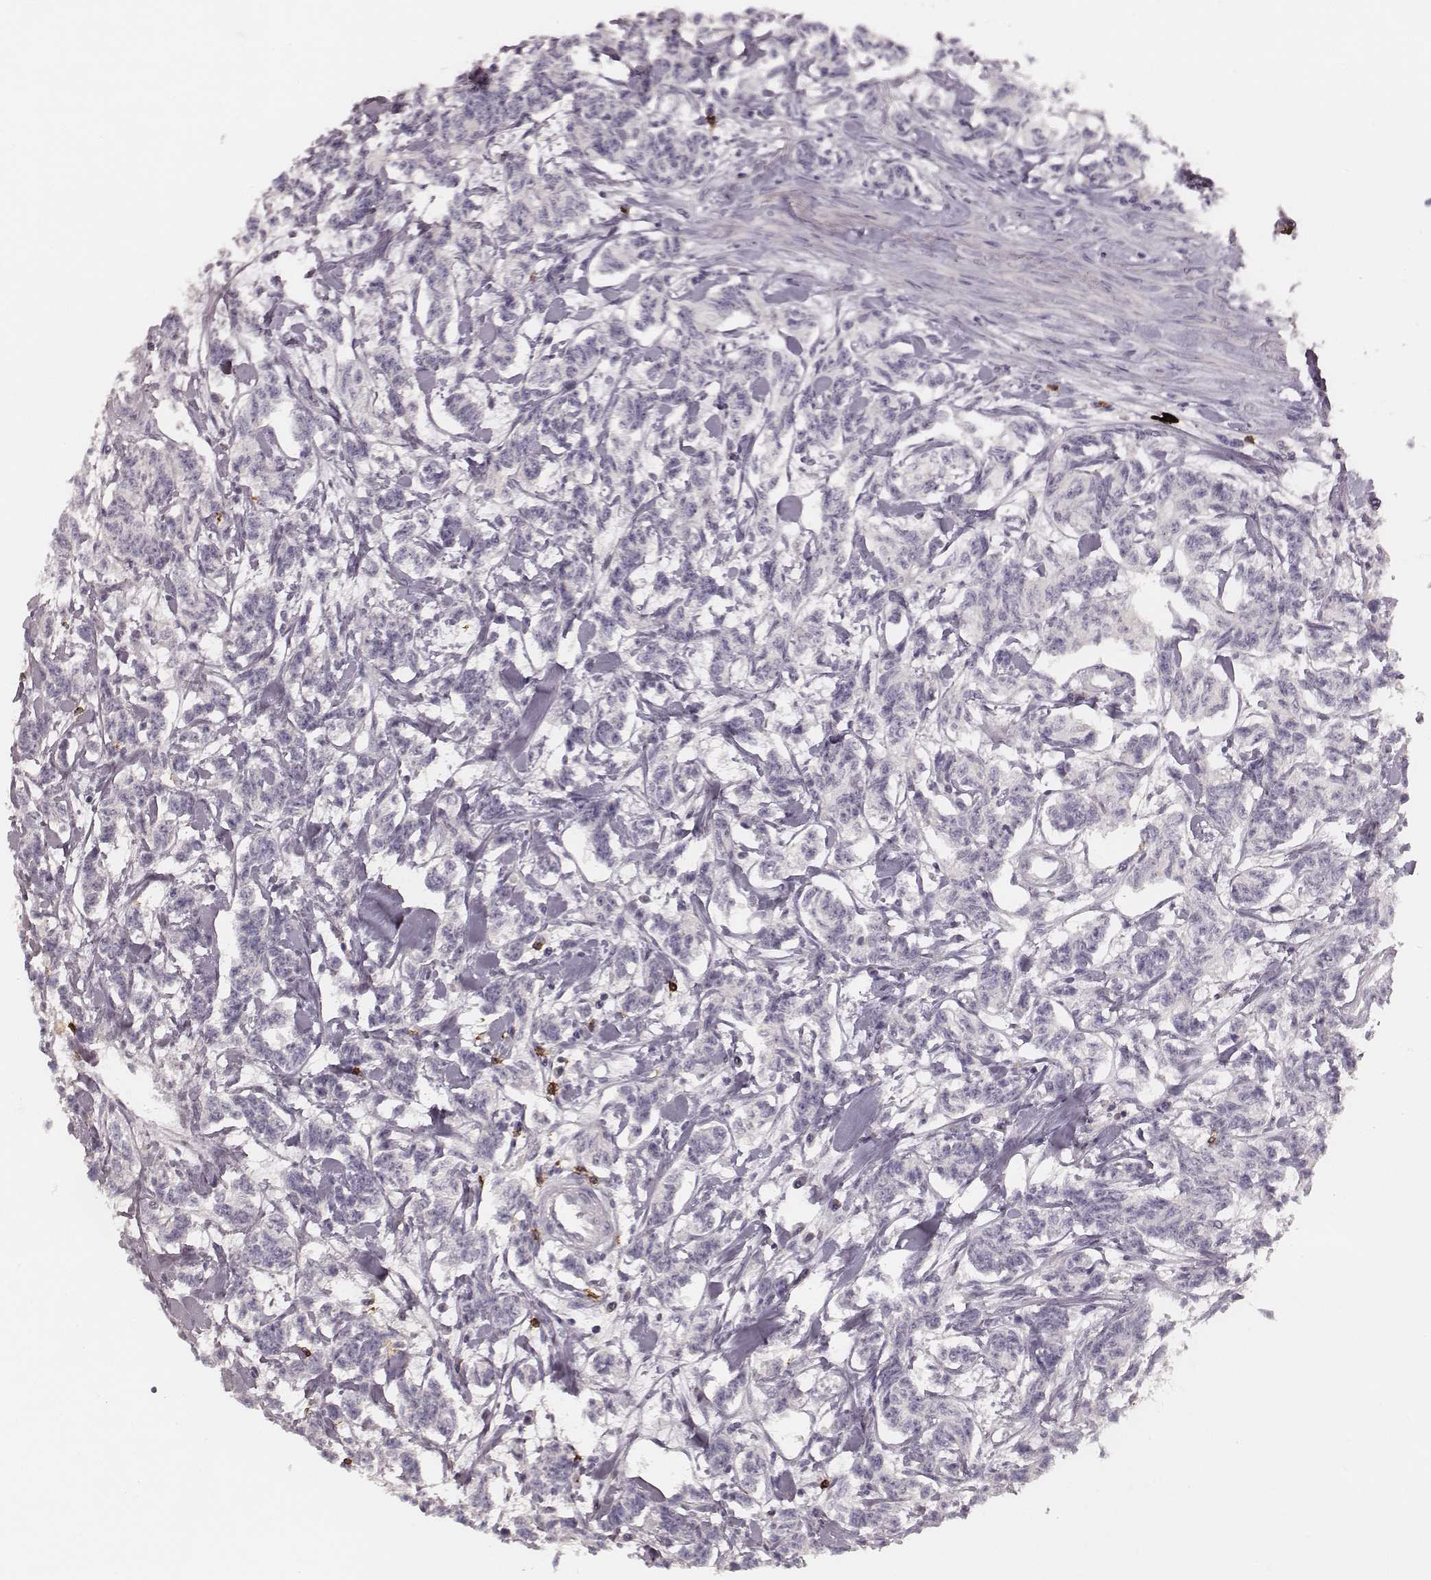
{"staining": {"intensity": "negative", "quantity": "none", "location": "none"}, "tissue": "carcinoid", "cell_type": "Tumor cells", "image_type": "cancer", "snomed": [{"axis": "morphology", "description": "Carcinoid, malignant, NOS"}, {"axis": "topography", "description": "Kidney"}], "caption": "There is no significant staining in tumor cells of carcinoid.", "gene": "CD8A", "patient": {"sex": "female", "age": 41}}